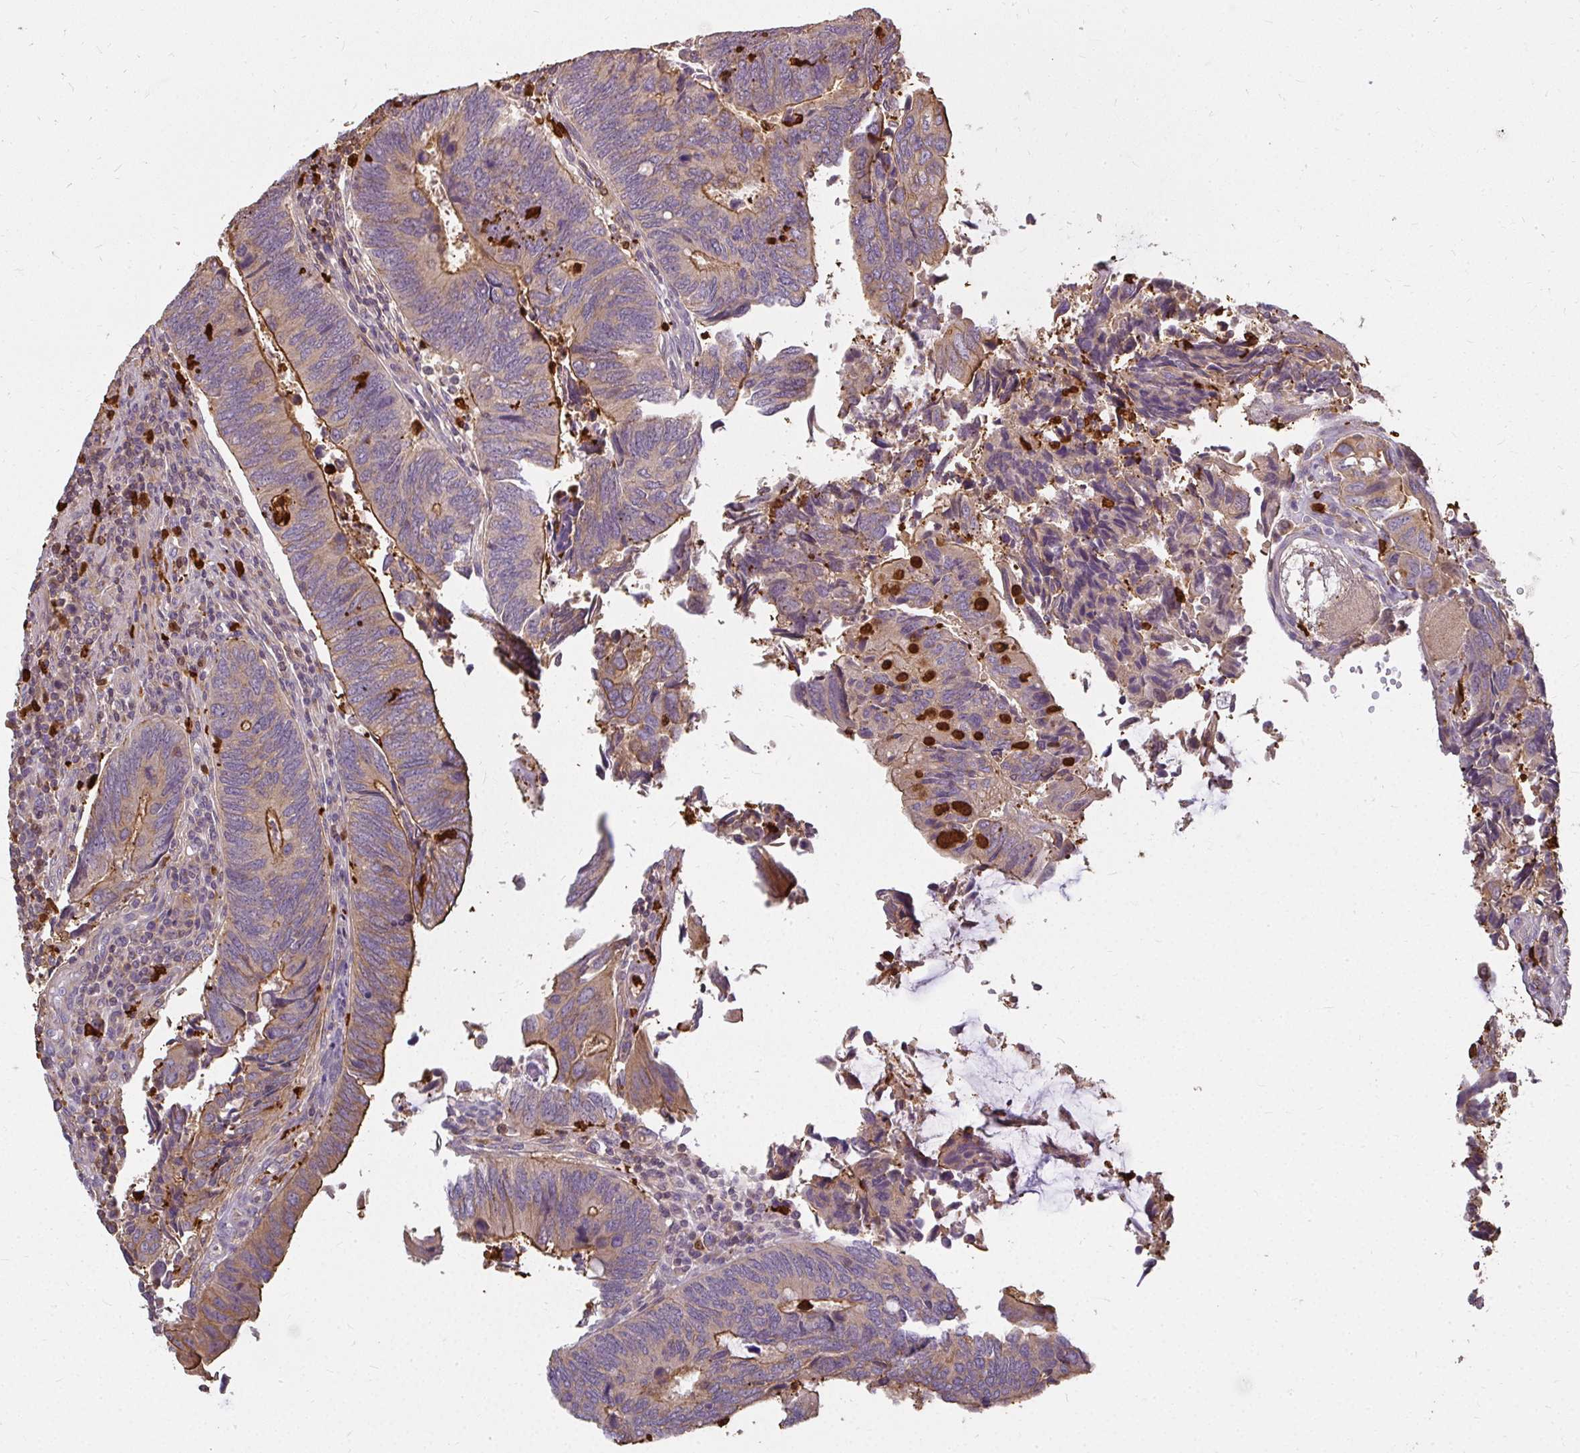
{"staining": {"intensity": "moderate", "quantity": "25%-75%", "location": "cytoplasmic/membranous"}, "tissue": "colorectal cancer", "cell_type": "Tumor cells", "image_type": "cancer", "snomed": [{"axis": "morphology", "description": "Adenocarcinoma, NOS"}, {"axis": "topography", "description": "Colon"}], "caption": "This is a micrograph of immunohistochemistry staining of colorectal cancer (adenocarcinoma), which shows moderate expression in the cytoplasmic/membranous of tumor cells.", "gene": "CNTRL", "patient": {"sex": "male", "age": 87}}